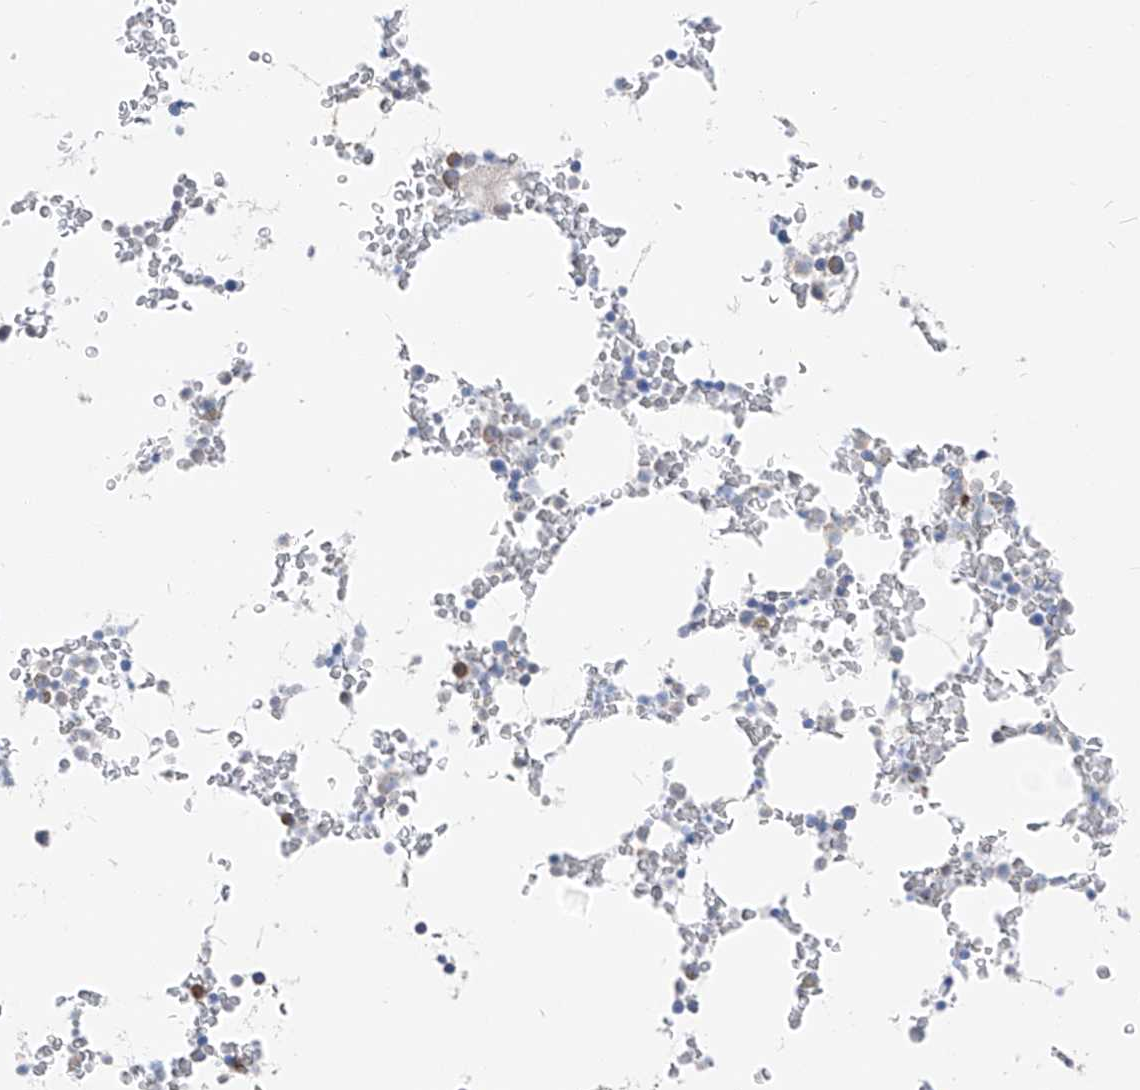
{"staining": {"intensity": "moderate", "quantity": "<25%", "location": "cytoplasmic/membranous"}, "tissue": "bone marrow", "cell_type": "Hematopoietic cells", "image_type": "normal", "snomed": [{"axis": "morphology", "description": "Normal tissue, NOS"}, {"axis": "topography", "description": "Bone marrow"}], "caption": "This is a micrograph of IHC staining of benign bone marrow, which shows moderate expression in the cytoplasmic/membranous of hematopoietic cells.", "gene": "UFL1", "patient": {"sex": "male", "age": 58}}